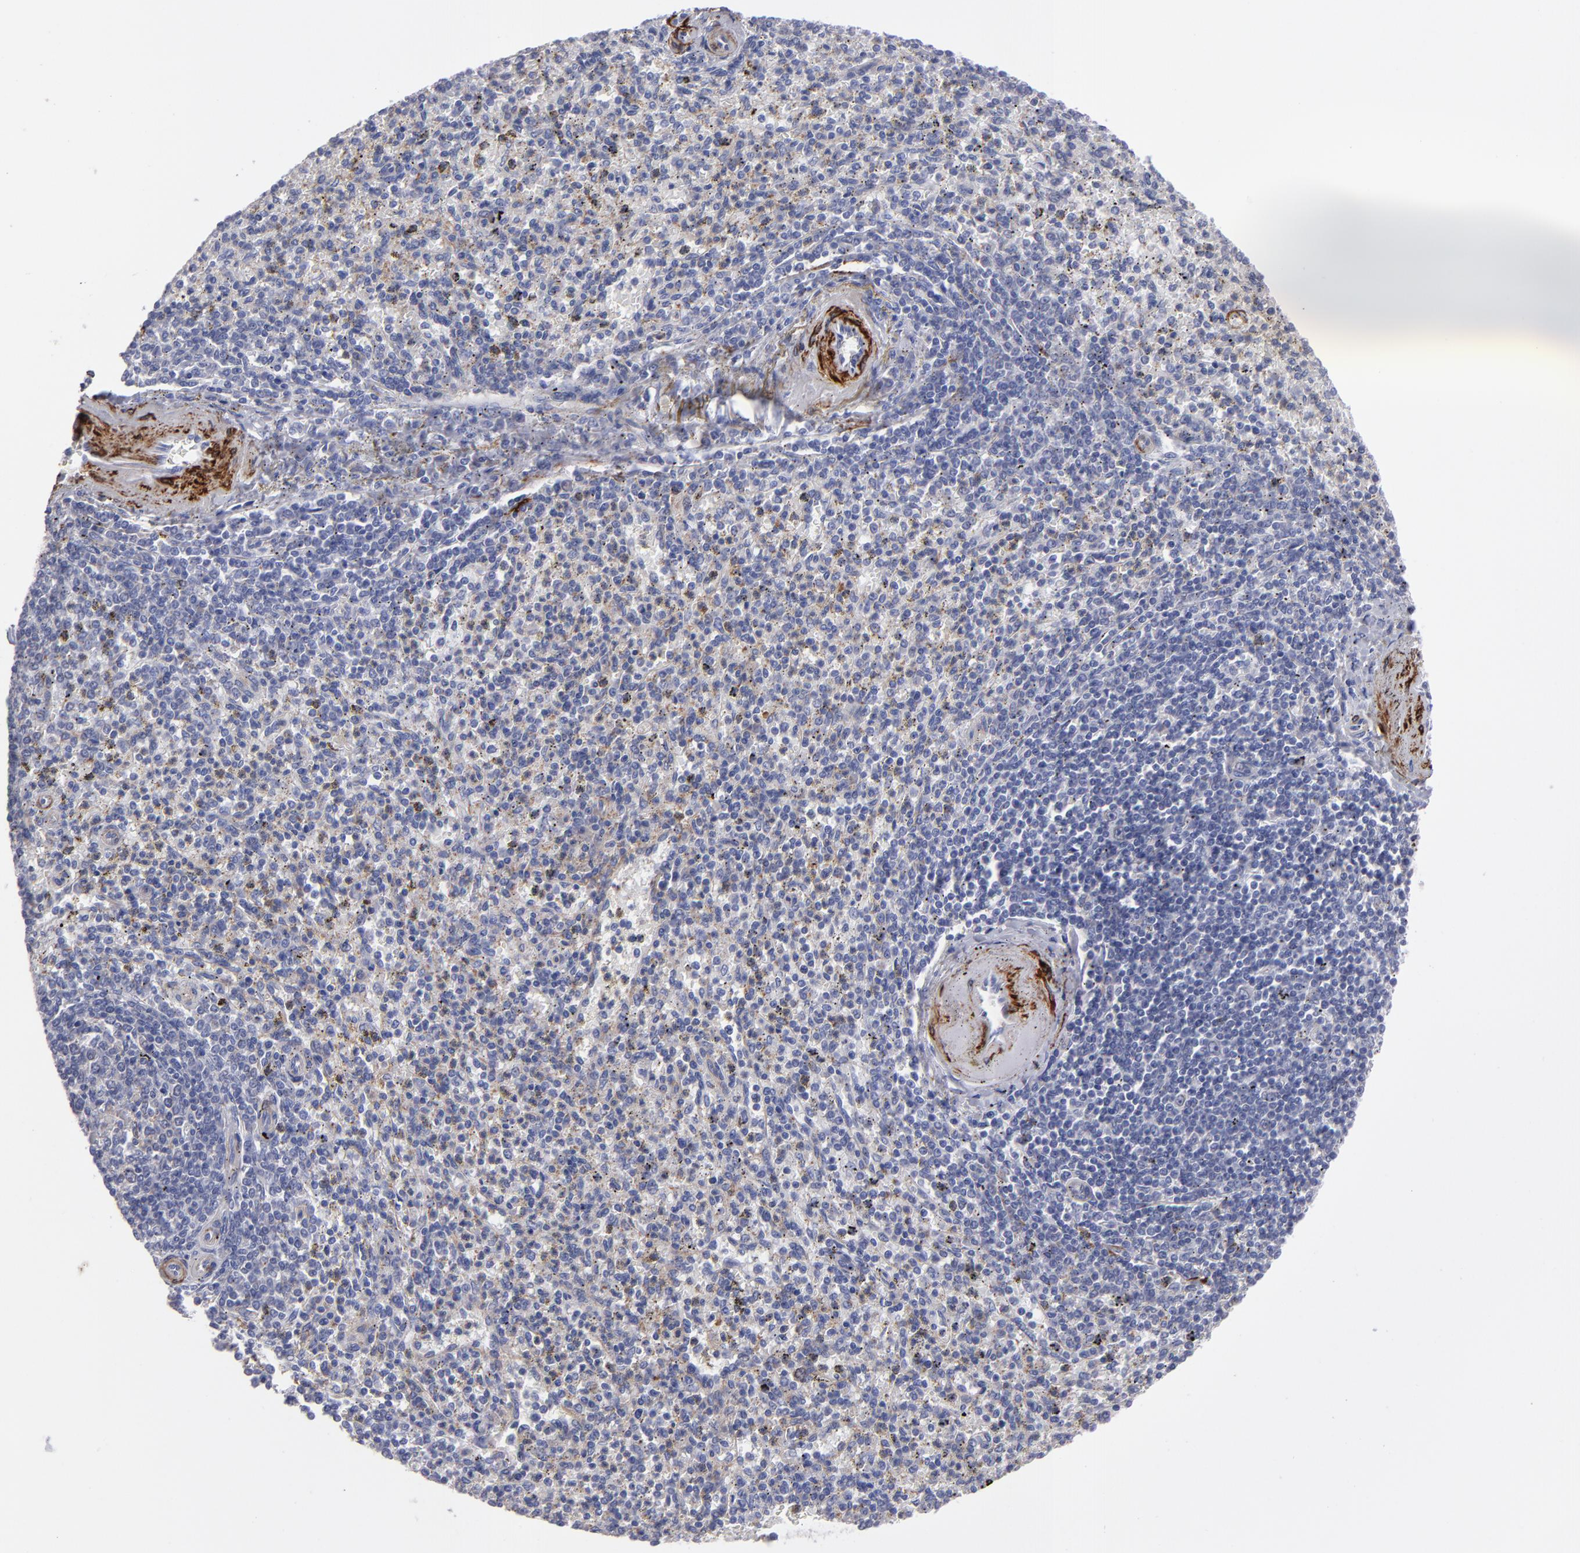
{"staining": {"intensity": "negative", "quantity": "none", "location": "none"}, "tissue": "spleen", "cell_type": "Cells in red pulp", "image_type": "normal", "snomed": [{"axis": "morphology", "description": "Normal tissue, NOS"}, {"axis": "topography", "description": "Spleen"}], "caption": "A high-resolution micrograph shows immunohistochemistry staining of benign spleen, which exhibits no significant positivity in cells in red pulp.", "gene": "SLMAP", "patient": {"sex": "male", "age": 72}}